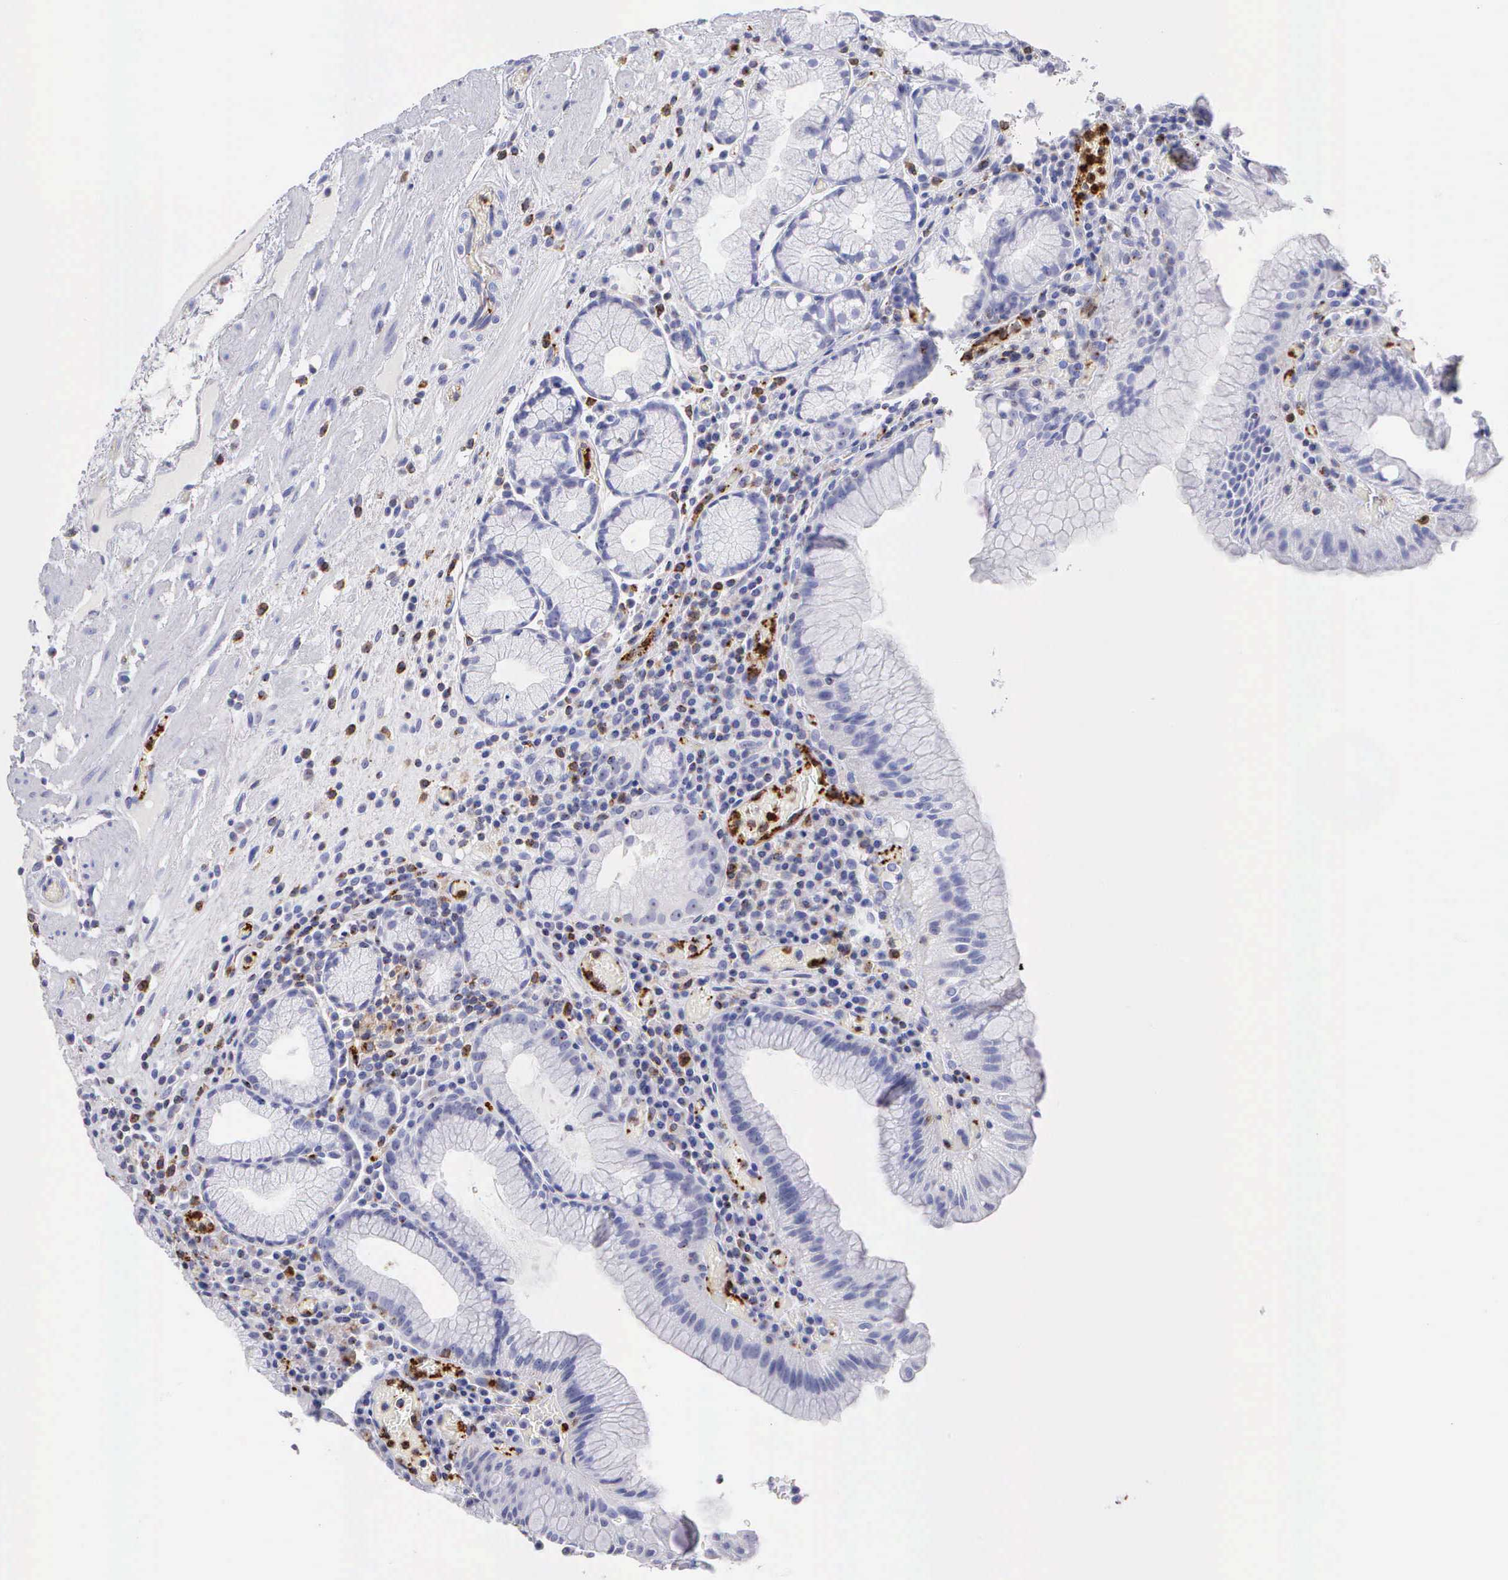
{"staining": {"intensity": "negative", "quantity": "none", "location": "none"}, "tissue": "stomach", "cell_type": "Glandular cells", "image_type": "normal", "snomed": [{"axis": "morphology", "description": "Normal tissue, NOS"}, {"axis": "topography", "description": "Stomach, lower"}, {"axis": "topography", "description": "Duodenum"}], "caption": "There is no significant positivity in glandular cells of stomach. Nuclei are stained in blue.", "gene": "SRGN", "patient": {"sex": "male", "age": 84}}